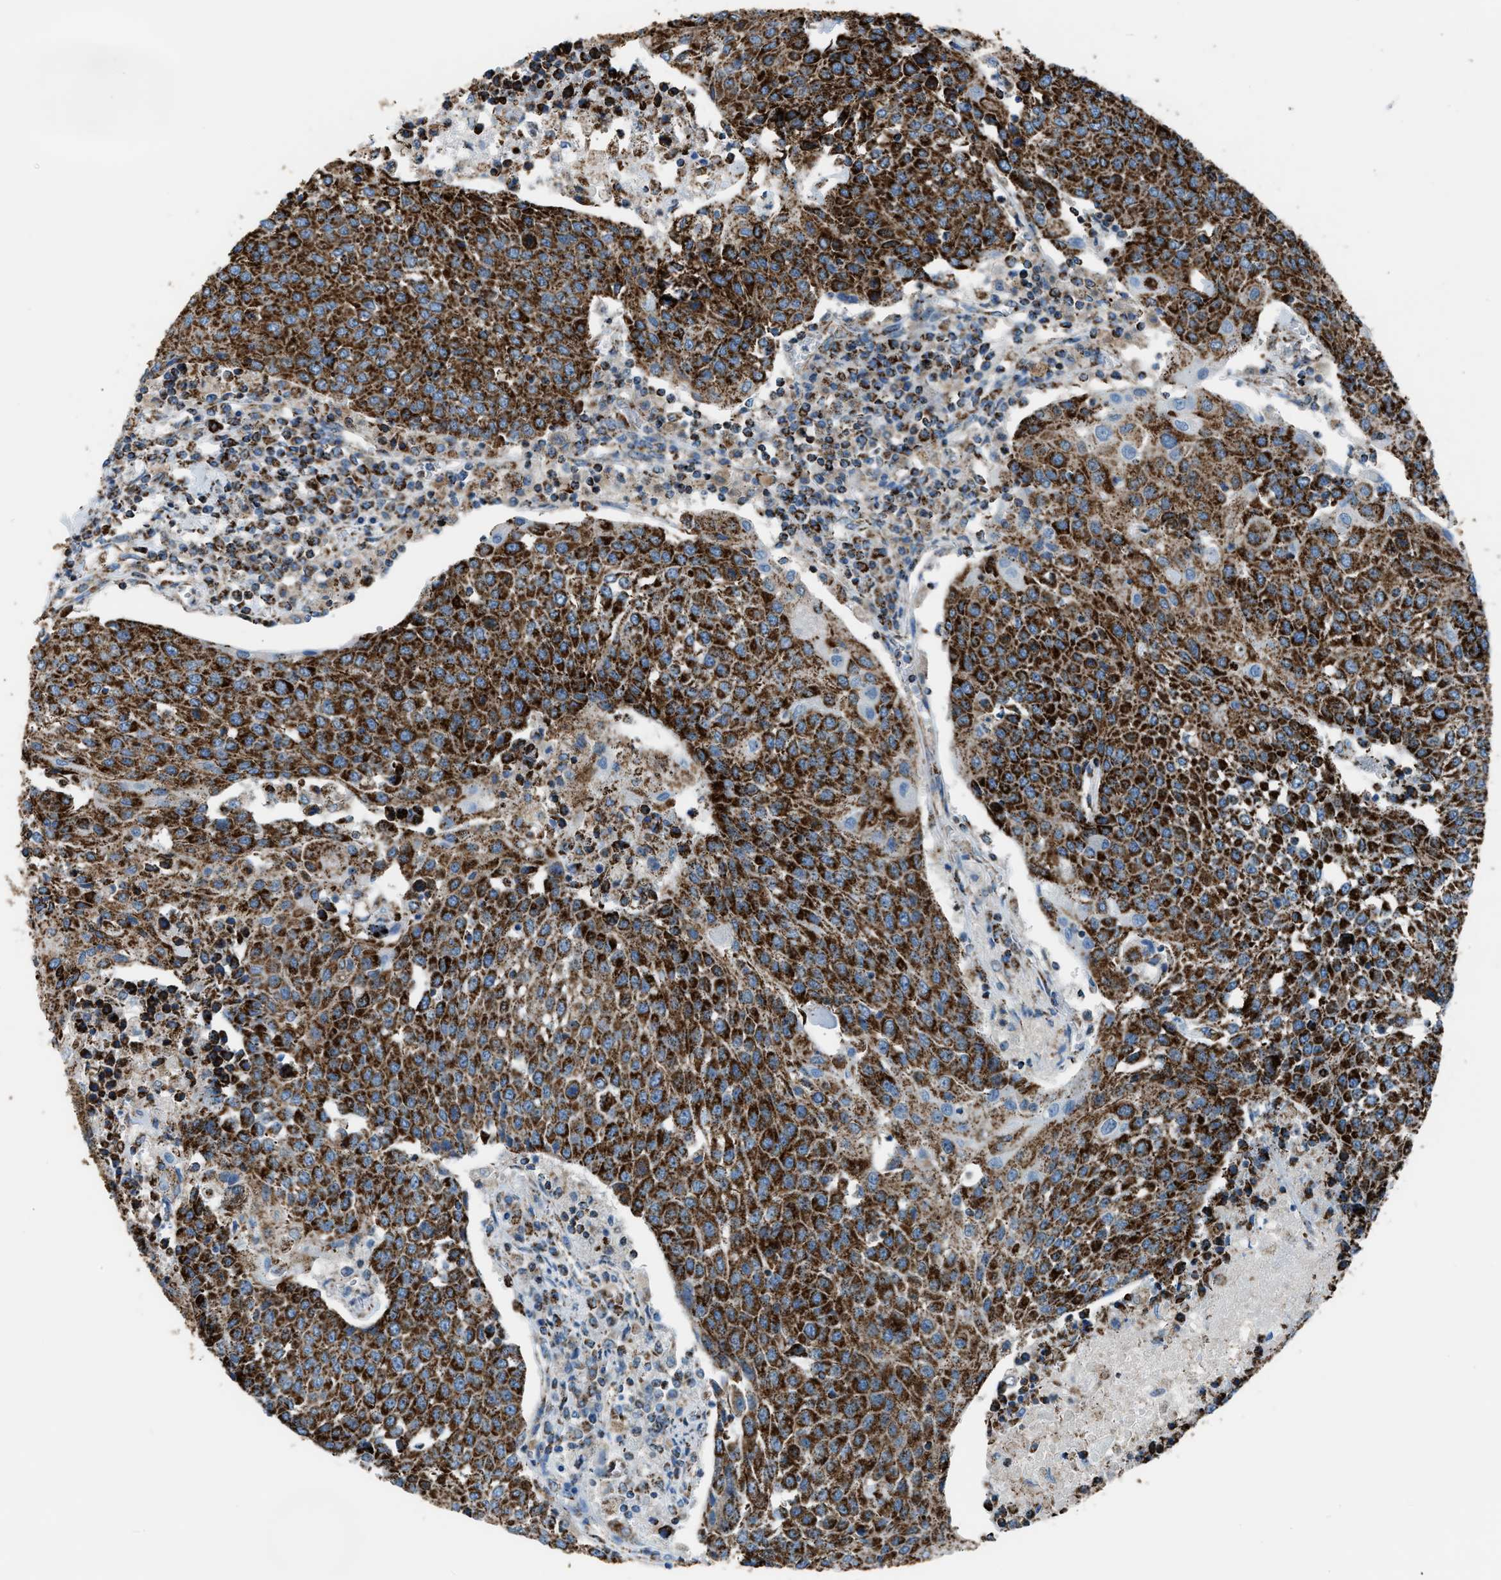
{"staining": {"intensity": "strong", "quantity": ">75%", "location": "cytoplasmic/membranous"}, "tissue": "urothelial cancer", "cell_type": "Tumor cells", "image_type": "cancer", "snomed": [{"axis": "morphology", "description": "Urothelial carcinoma, High grade"}, {"axis": "topography", "description": "Urinary bladder"}], "caption": "DAB immunohistochemical staining of human urothelial cancer shows strong cytoplasmic/membranous protein positivity in about >75% of tumor cells.", "gene": "MDH2", "patient": {"sex": "female", "age": 85}}